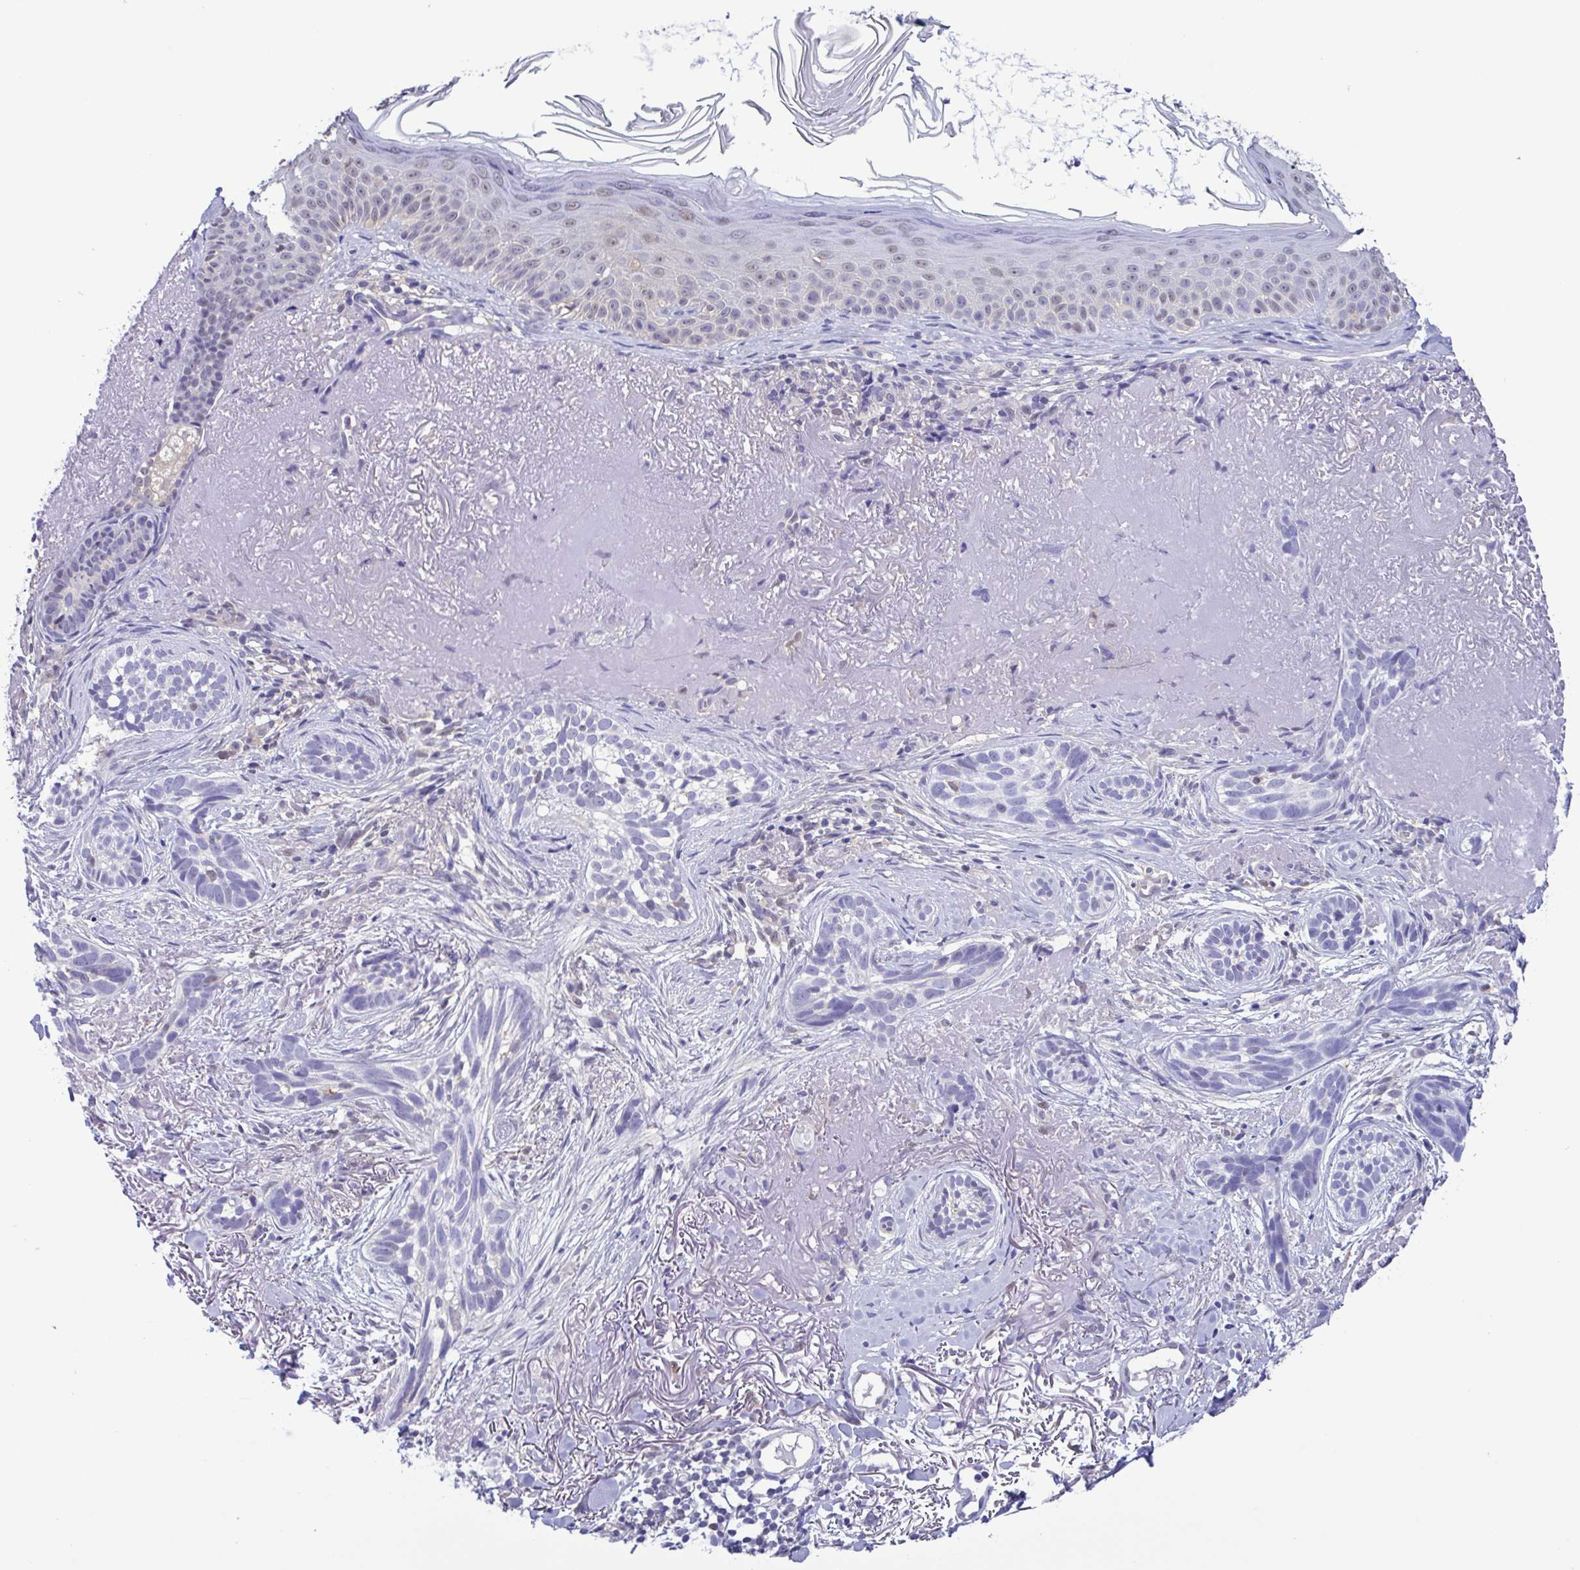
{"staining": {"intensity": "negative", "quantity": "none", "location": "none"}, "tissue": "skin cancer", "cell_type": "Tumor cells", "image_type": "cancer", "snomed": [{"axis": "morphology", "description": "Basal cell carcinoma"}, {"axis": "morphology", "description": "BCC, high aggressive"}, {"axis": "topography", "description": "Skin"}], "caption": "Tumor cells show no significant protein positivity in skin basal cell carcinoma.", "gene": "LDHC", "patient": {"sex": "female", "age": 86}}